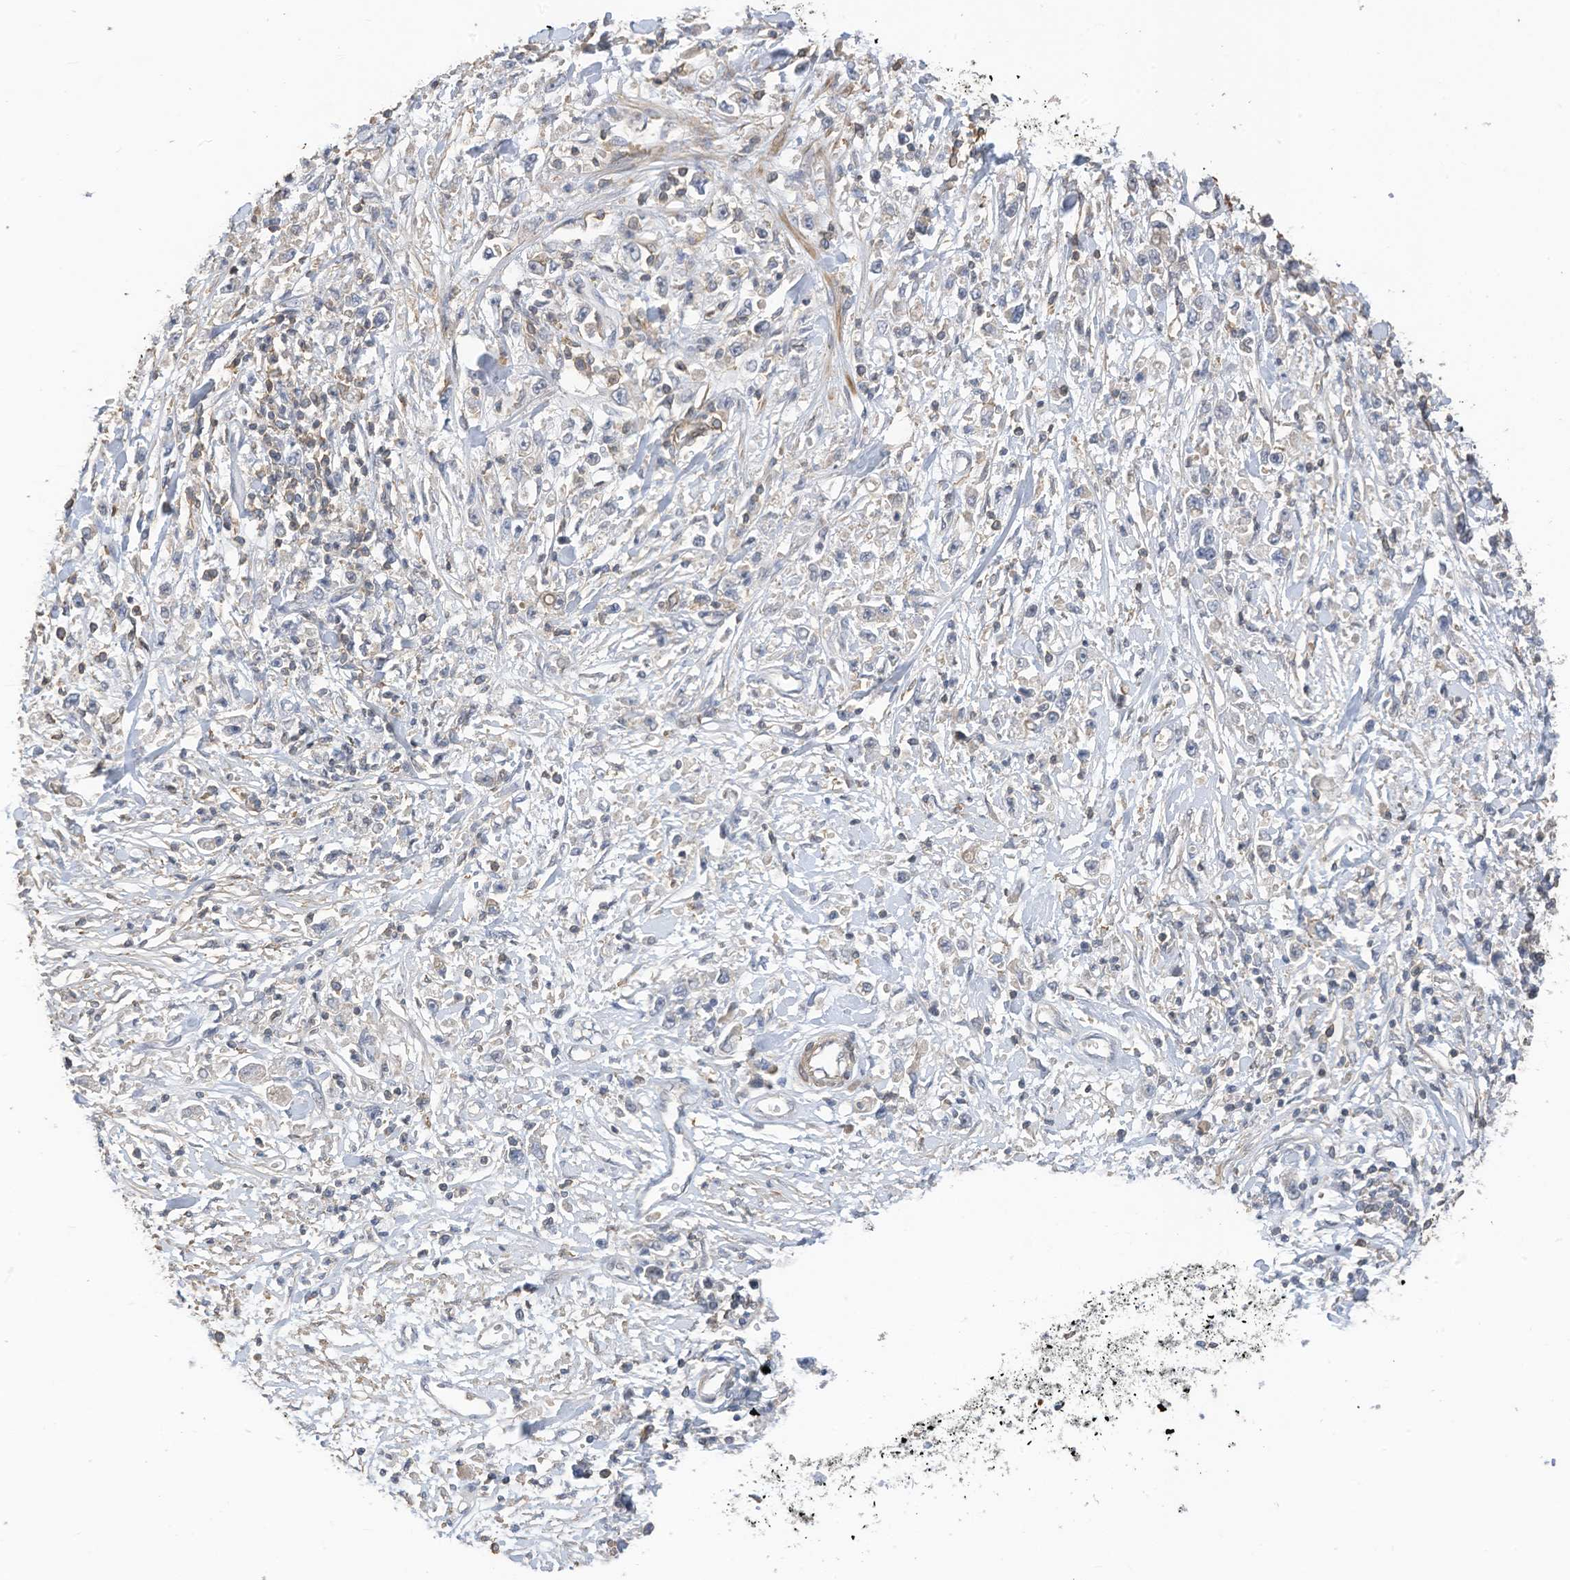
{"staining": {"intensity": "negative", "quantity": "none", "location": "none"}, "tissue": "stomach cancer", "cell_type": "Tumor cells", "image_type": "cancer", "snomed": [{"axis": "morphology", "description": "Adenocarcinoma, NOS"}, {"axis": "topography", "description": "Stomach"}], "caption": "A micrograph of stomach adenocarcinoma stained for a protein displays no brown staining in tumor cells. (DAB (3,3'-diaminobenzidine) immunohistochemistry, high magnification).", "gene": "SLFN14", "patient": {"sex": "female", "age": 59}}